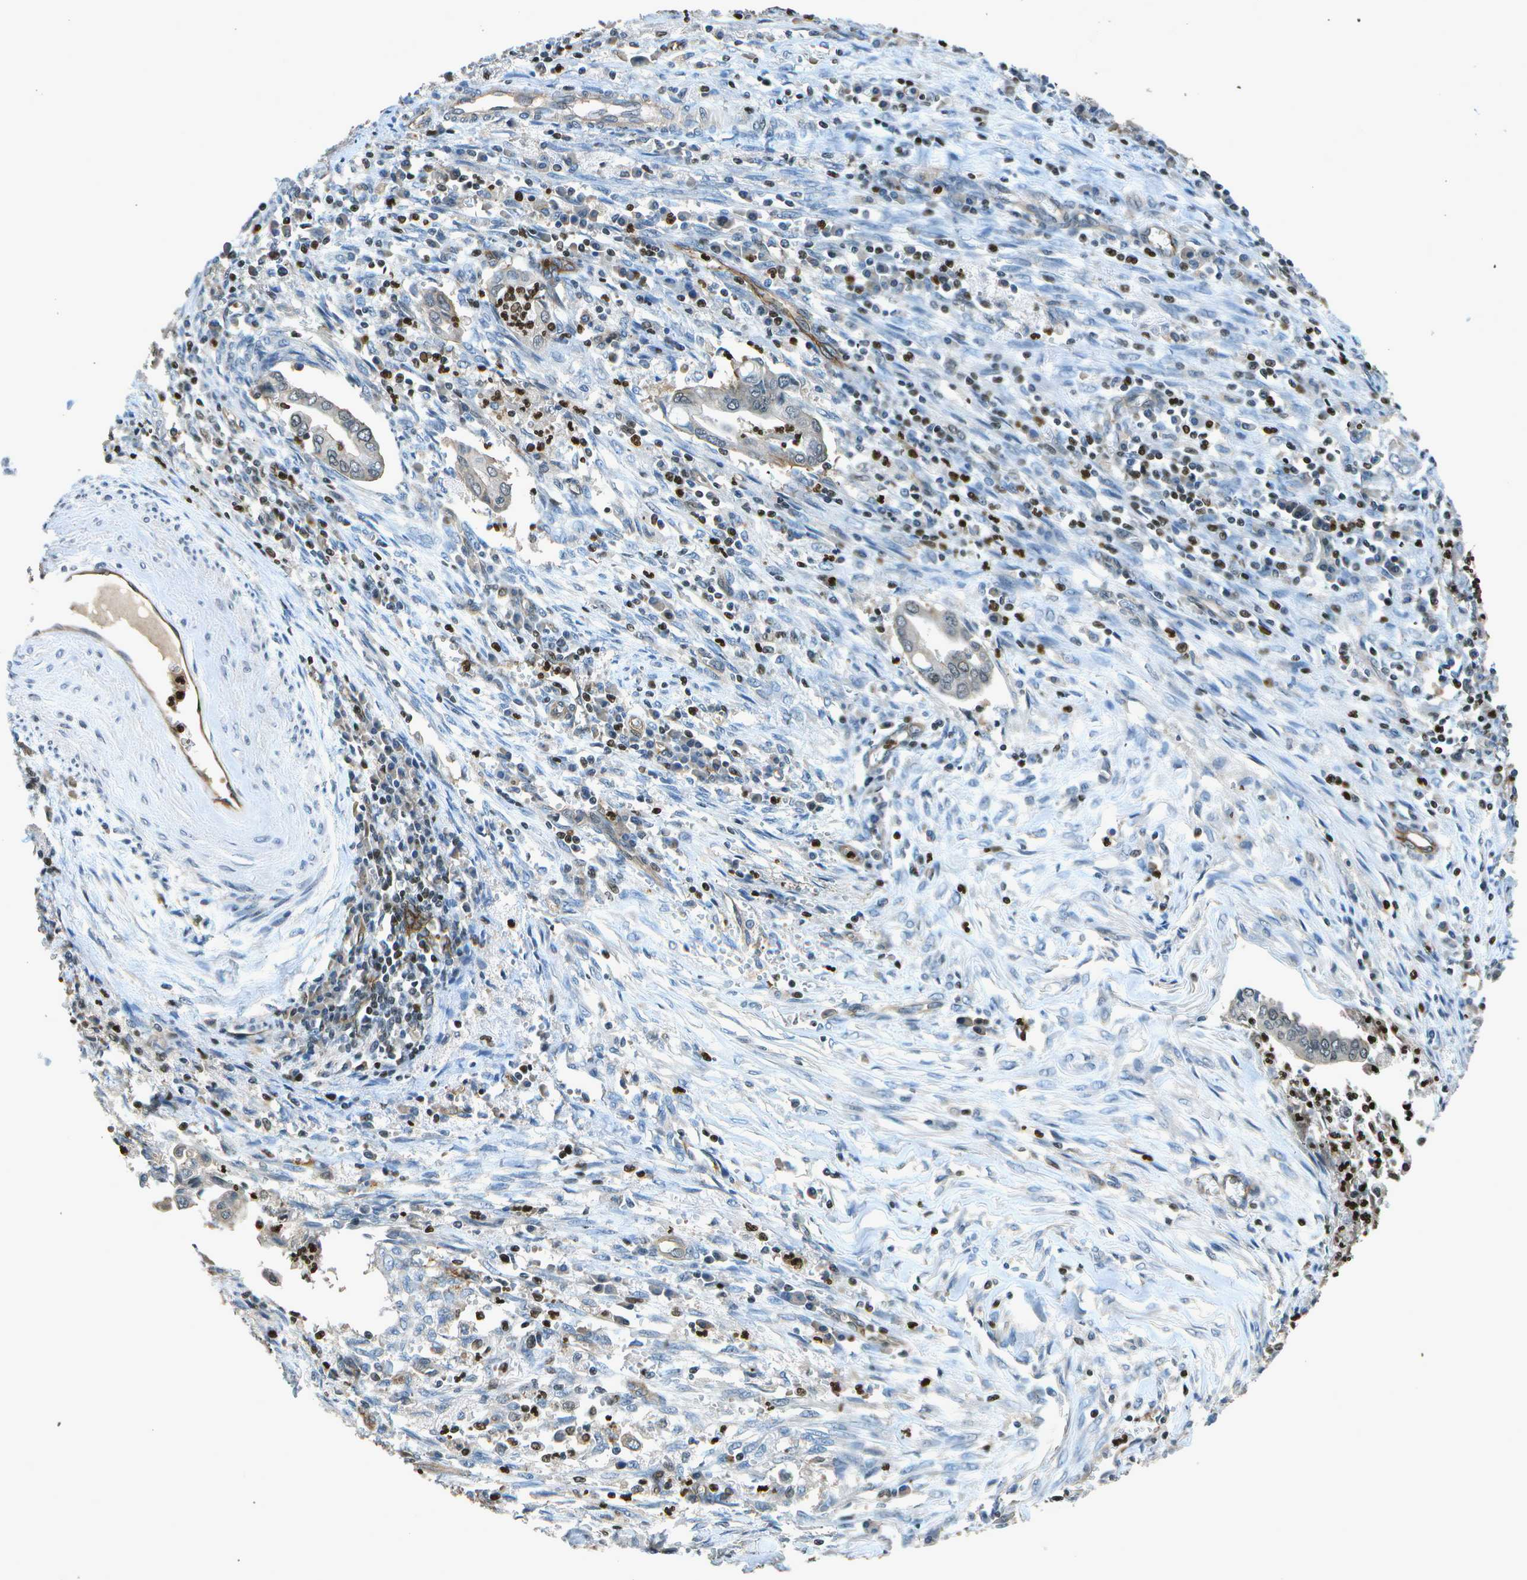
{"staining": {"intensity": "weak", "quantity": "<25%", "location": "cytoplasmic/membranous,nuclear"}, "tissue": "cervical cancer", "cell_type": "Tumor cells", "image_type": "cancer", "snomed": [{"axis": "morphology", "description": "Adenocarcinoma, NOS"}, {"axis": "topography", "description": "Cervix"}], "caption": "The micrograph displays no significant staining in tumor cells of adenocarcinoma (cervical). (Brightfield microscopy of DAB IHC at high magnification).", "gene": "PDLIM1", "patient": {"sex": "female", "age": 44}}